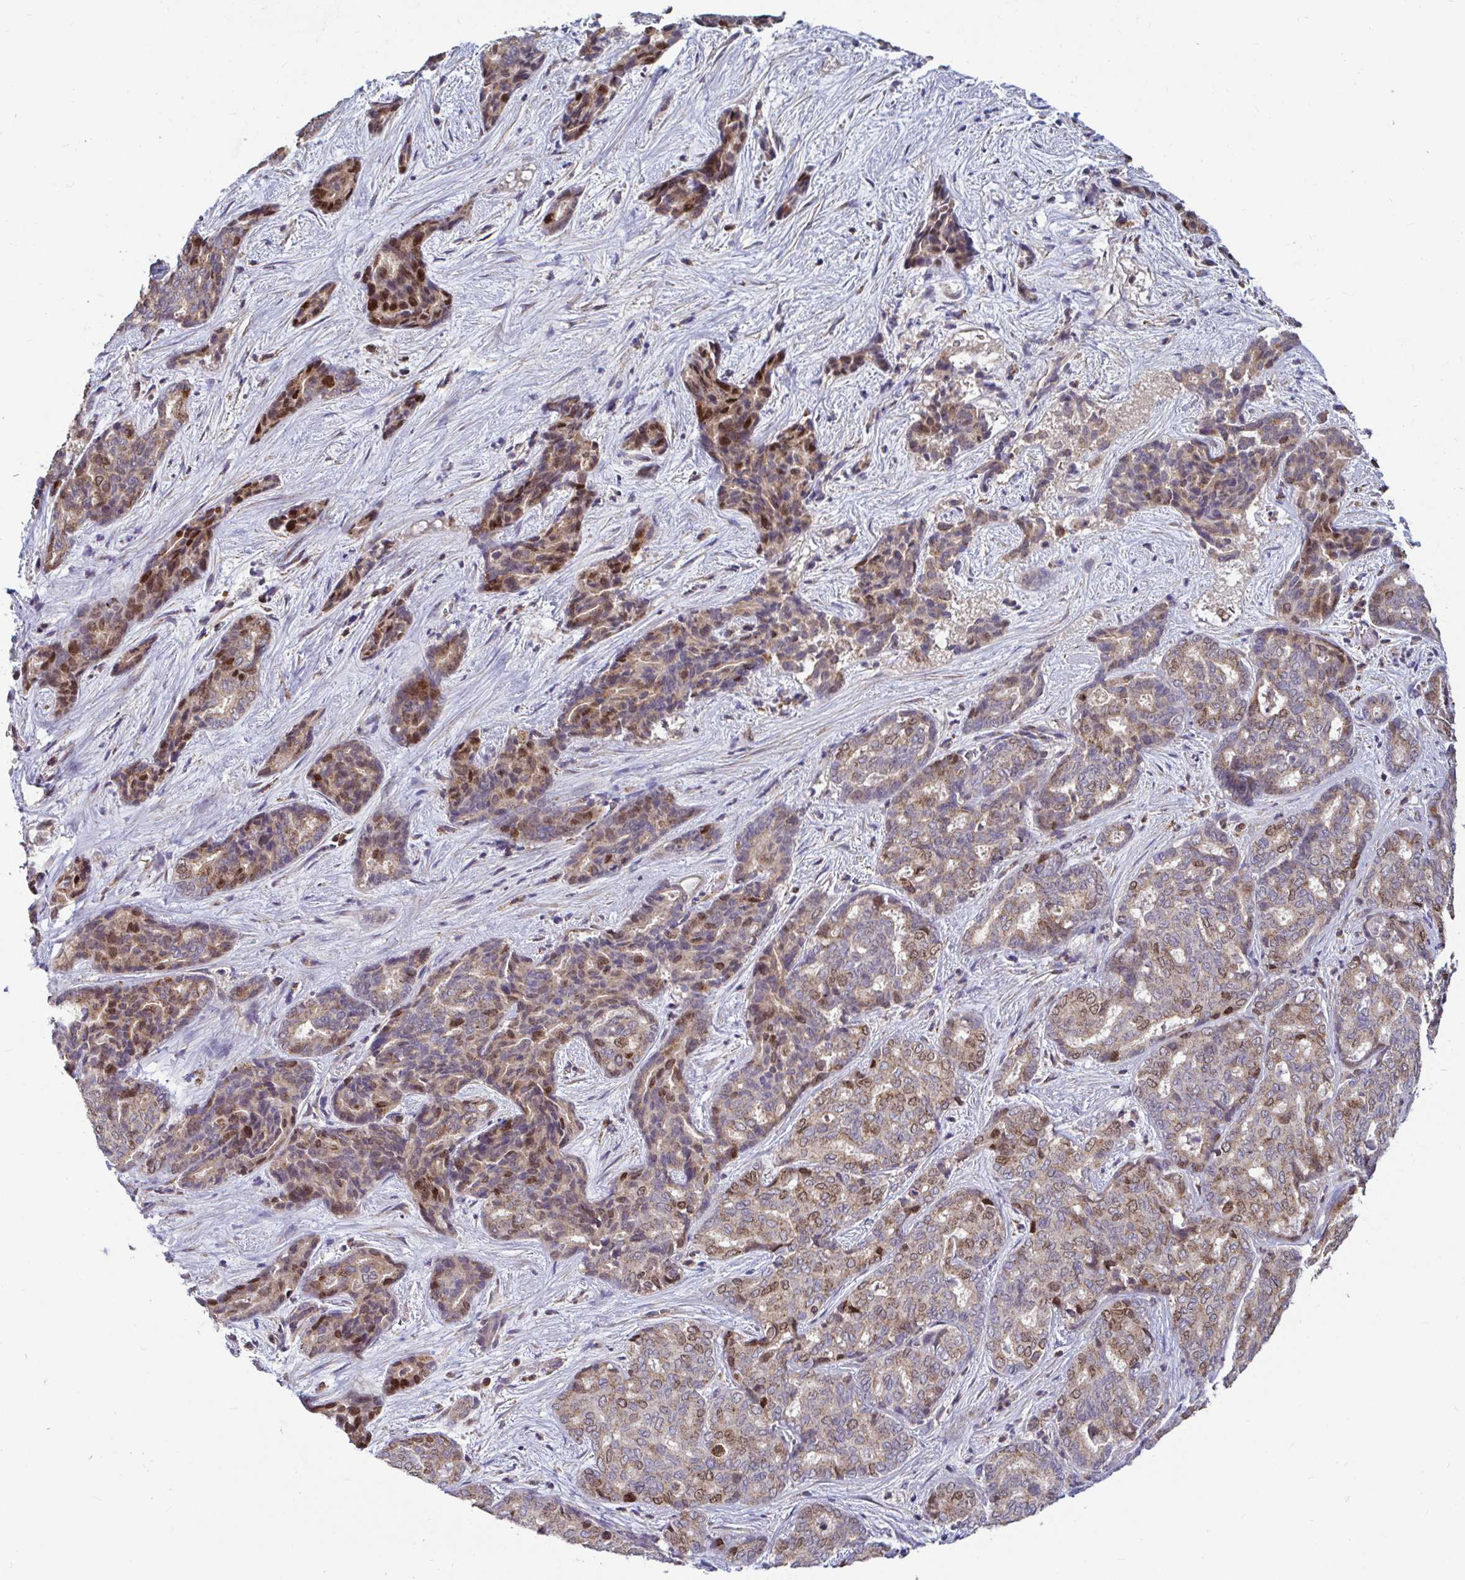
{"staining": {"intensity": "moderate", "quantity": ">75%", "location": "cytoplasmic/membranous,nuclear"}, "tissue": "liver cancer", "cell_type": "Tumor cells", "image_type": "cancer", "snomed": [{"axis": "morphology", "description": "Cholangiocarcinoma"}, {"axis": "topography", "description": "Liver"}], "caption": "The immunohistochemical stain highlights moderate cytoplasmic/membranous and nuclear positivity in tumor cells of cholangiocarcinoma (liver) tissue.", "gene": "SPRY1", "patient": {"sex": "female", "age": 64}}